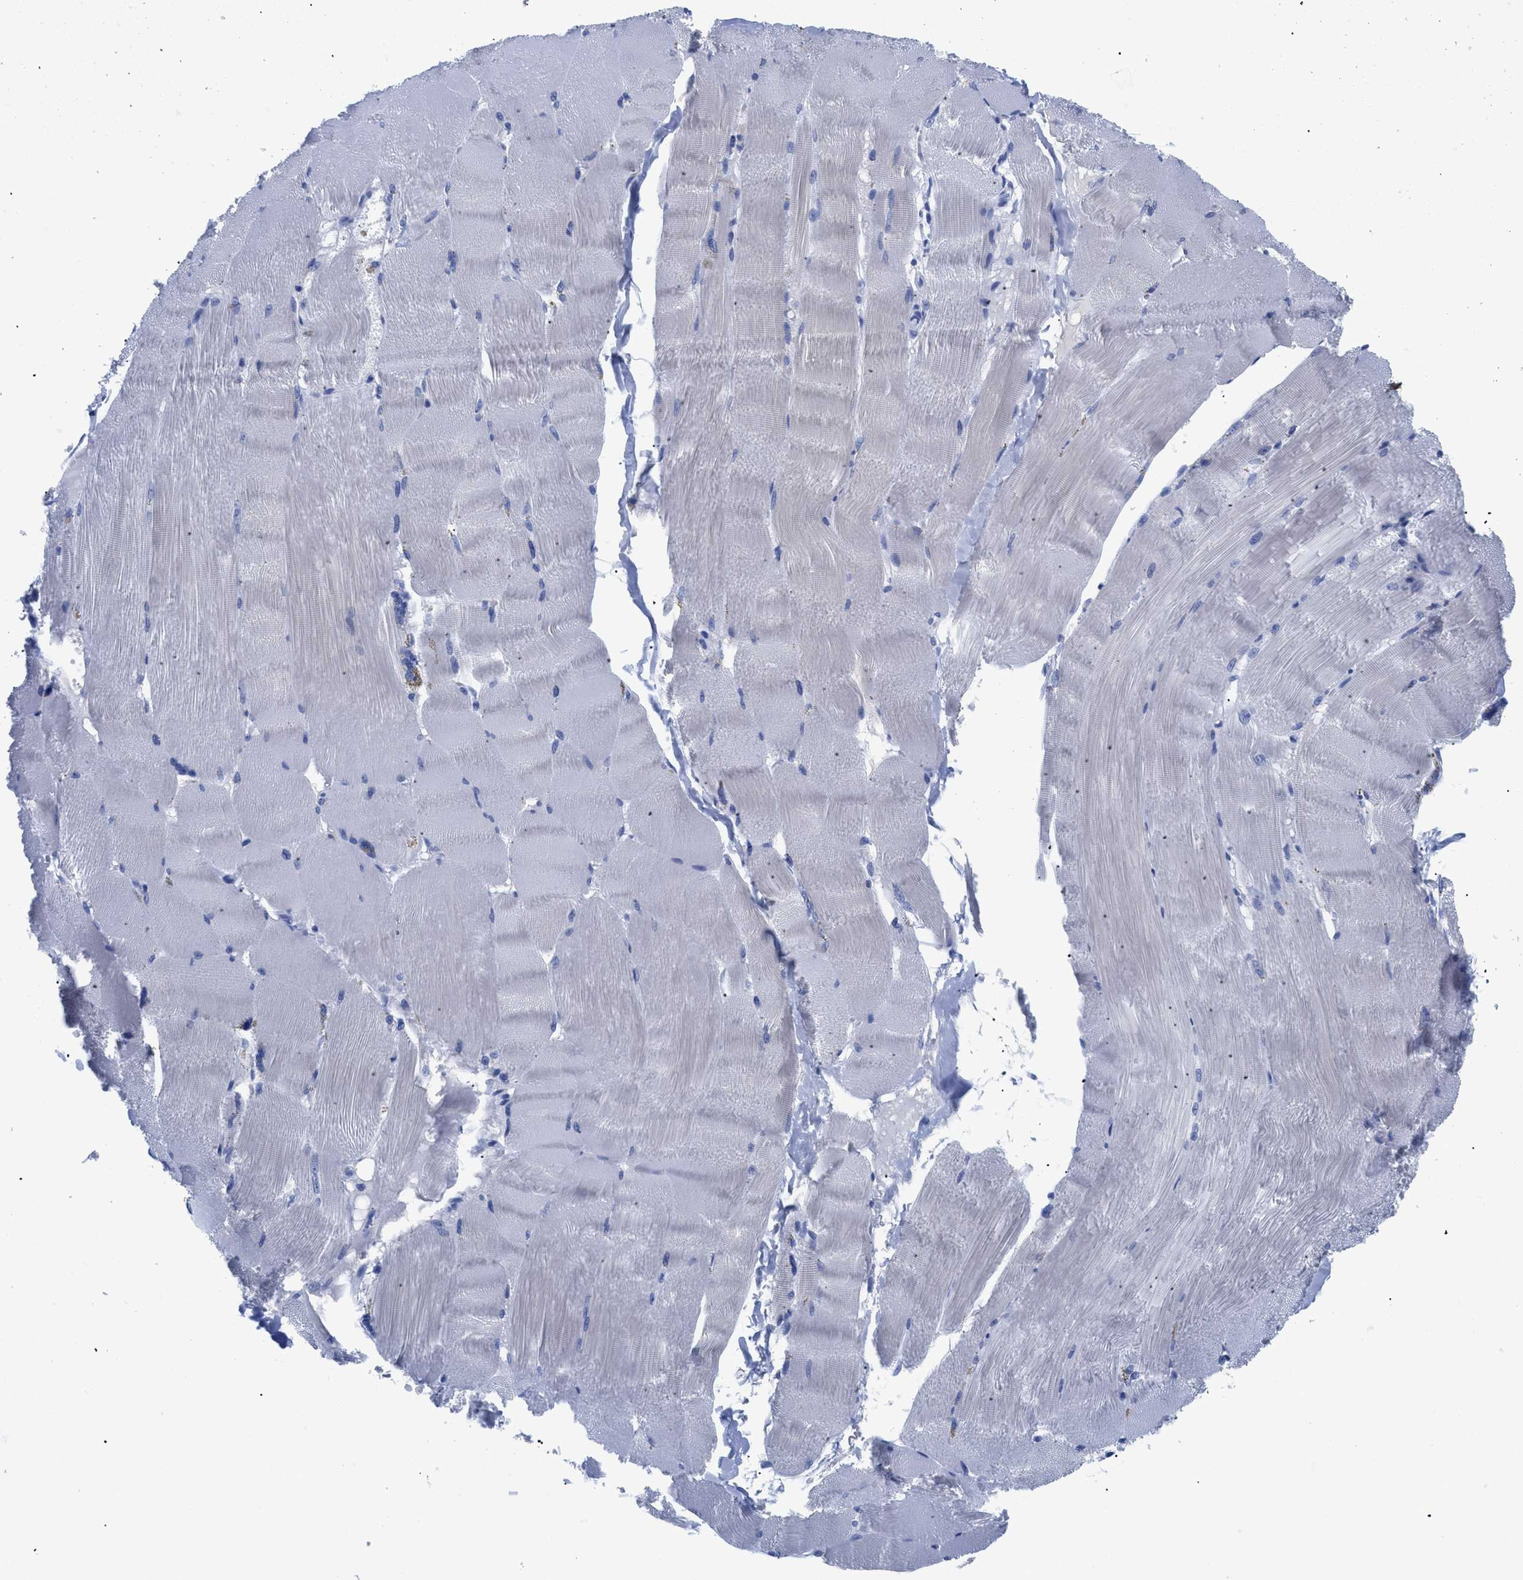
{"staining": {"intensity": "negative", "quantity": "none", "location": "none"}, "tissue": "skeletal muscle", "cell_type": "Myocytes", "image_type": "normal", "snomed": [{"axis": "morphology", "description": "Normal tissue, NOS"}, {"axis": "topography", "description": "Skin"}, {"axis": "topography", "description": "Skeletal muscle"}], "caption": "An immunohistochemistry (IHC) image of normal skeletal muscle is shown. There is no staining in myocytes of skeletal muscle.", "gene": "TREML1", "patient": {"sex": "male", "age": 83}}